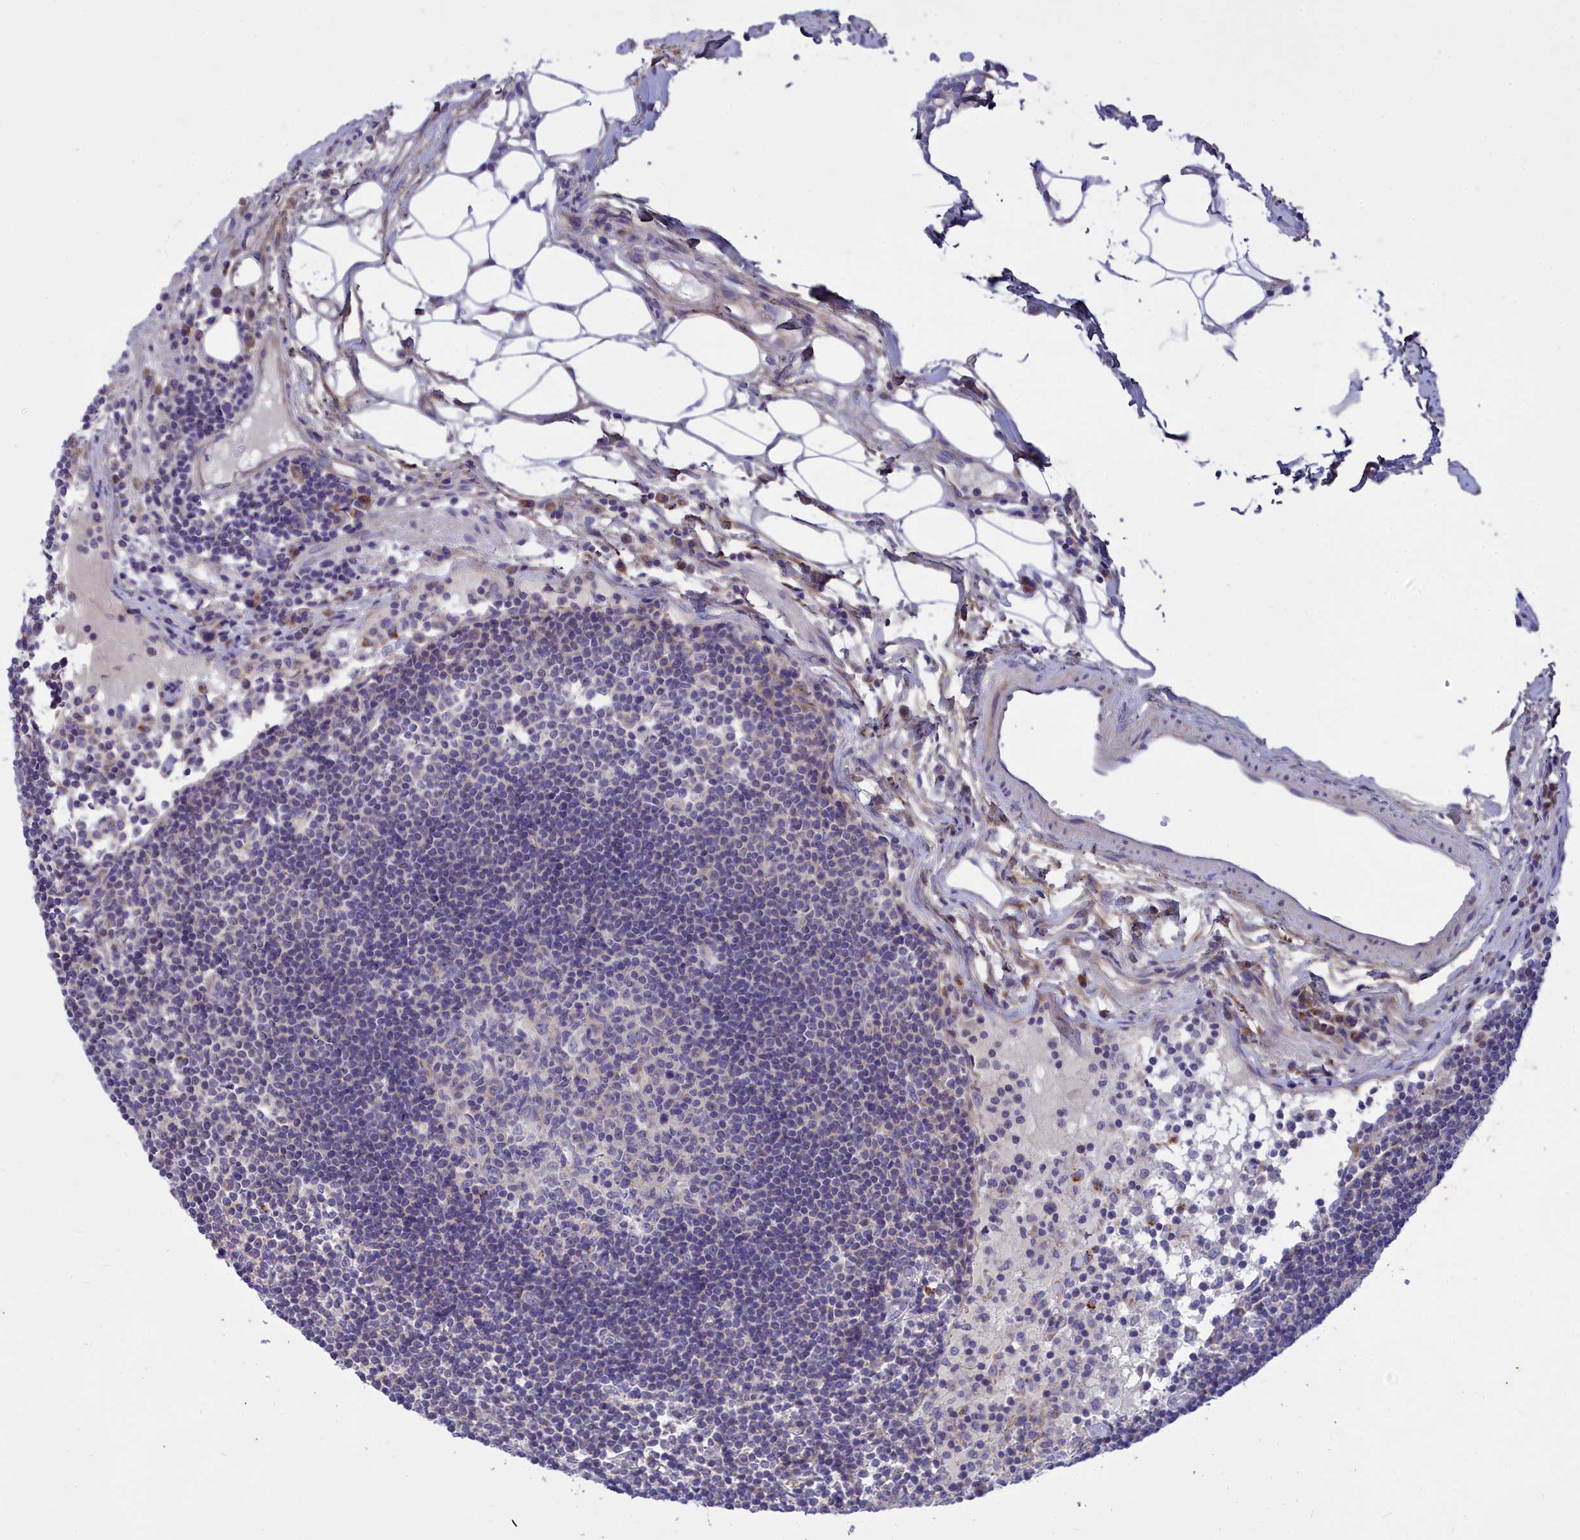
{"staining": {"intensity": "negative", "quantity": "none", "location": "none"}, "tissue": "lymph node", "cell_type": "Germinal center cells", "image_type": "normal", "snomed": [{"axis": "morphology", "description": "Normal tissue, NOS"}, {"axis": "topography", "description": "Lymph node"}], "caption": "Immunohistochemistry image of unremarkable lymph node stained for a protein (brown), which shows no staining in germinal center cells.", "gene": "TMEM30B", "patient": {"sex": "female", "age": 55}}